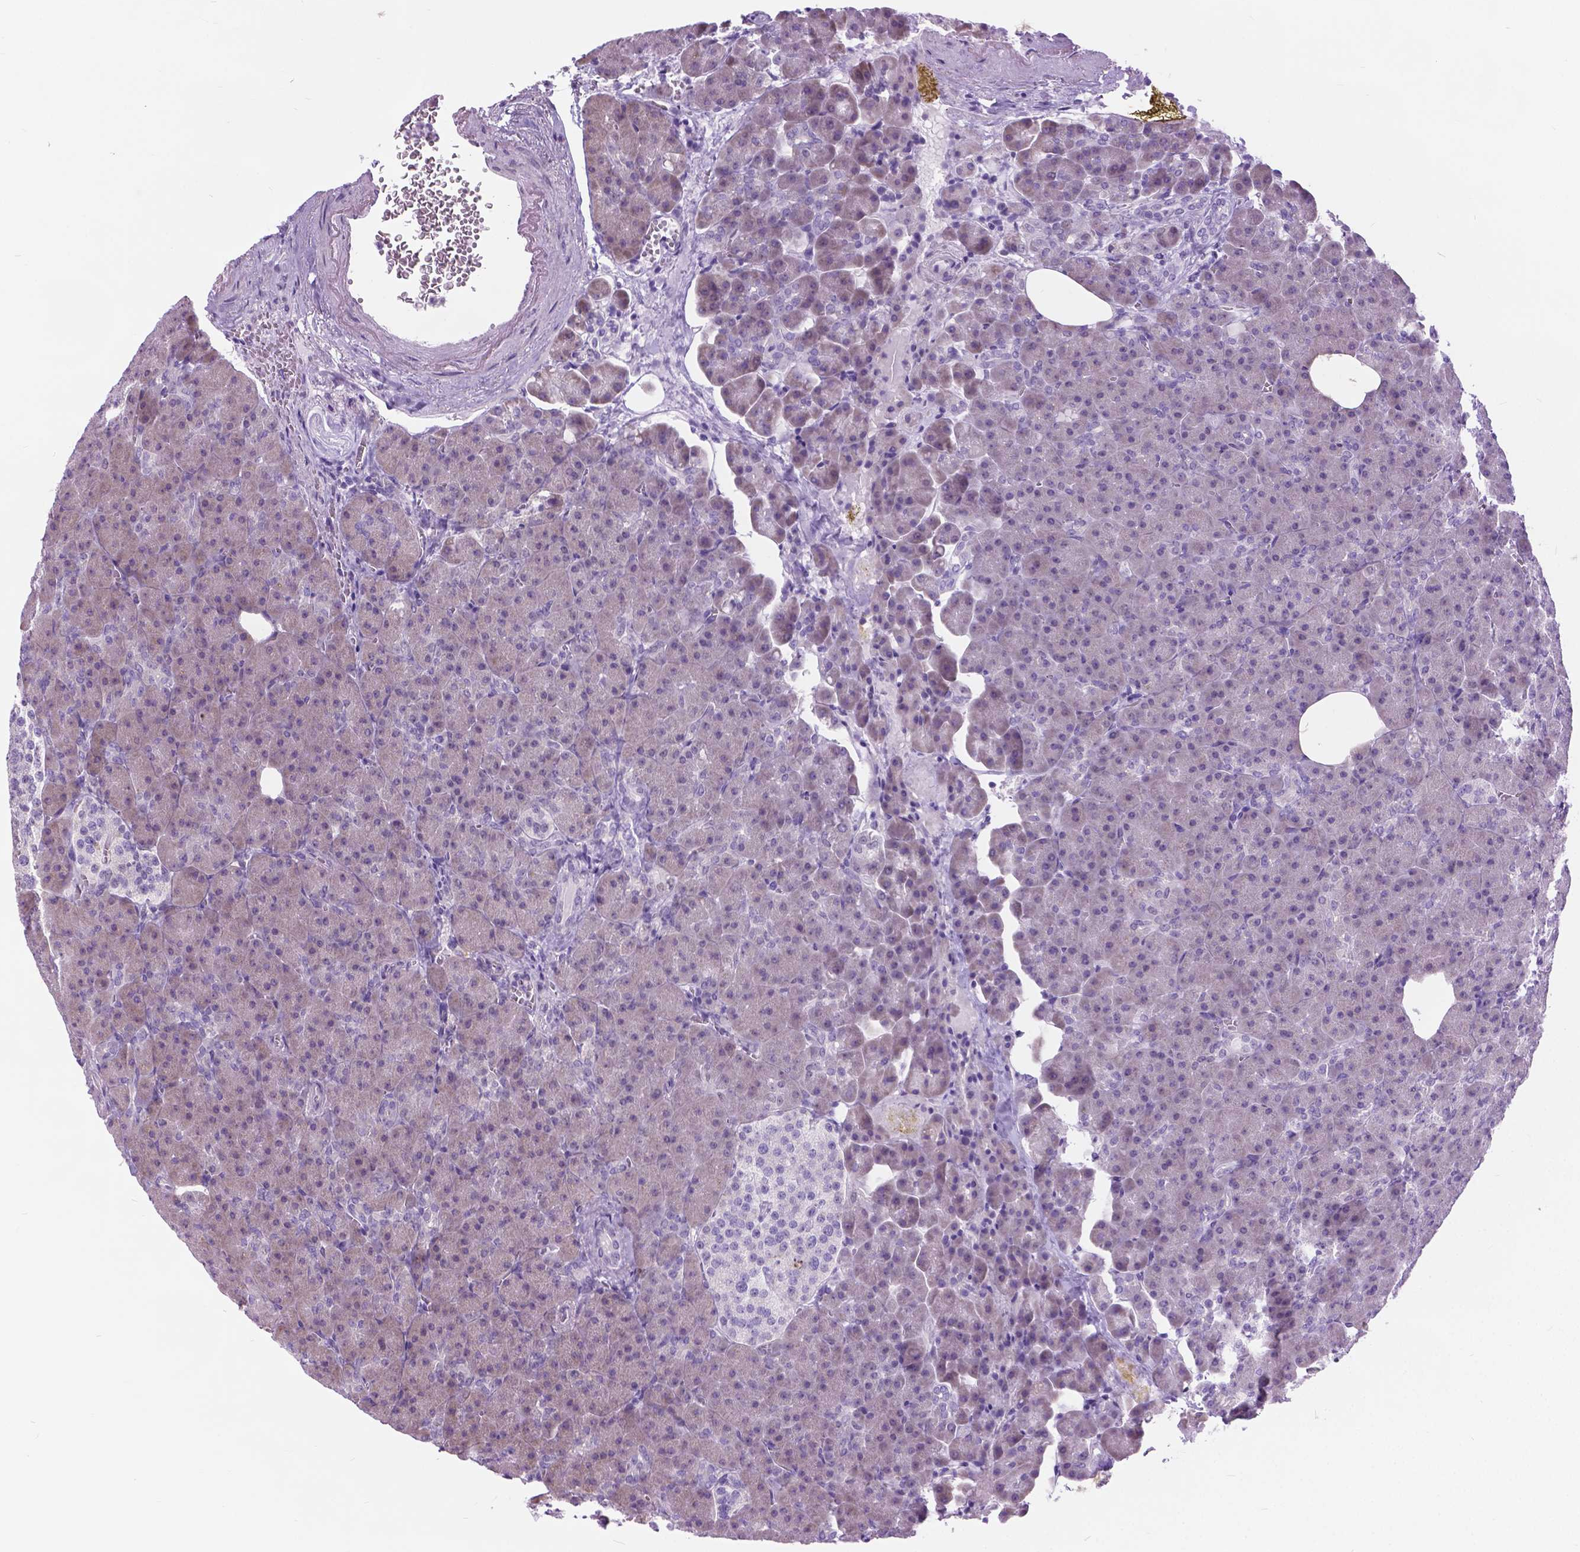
{"staining": {"intensity": "negative", "quantity": "none", "location": "none"}, "tissue": "pancreas", "cell_type": "Exocrine glandular cells", "image_type": "normal", "snomed": [{"axis": "morphology", "description": "Normal tissue, NOS"}, {"axis": "topography", "description": "Pancreas"}], "caption": "DAB (3,3'-diaminobenzidine) immunohistochemical staining of benign pancreas reveals no significant positivity in exocrine glandular cells.", "gene": "APCDD1L", "patient": {"sex": "female", "age": 74}}